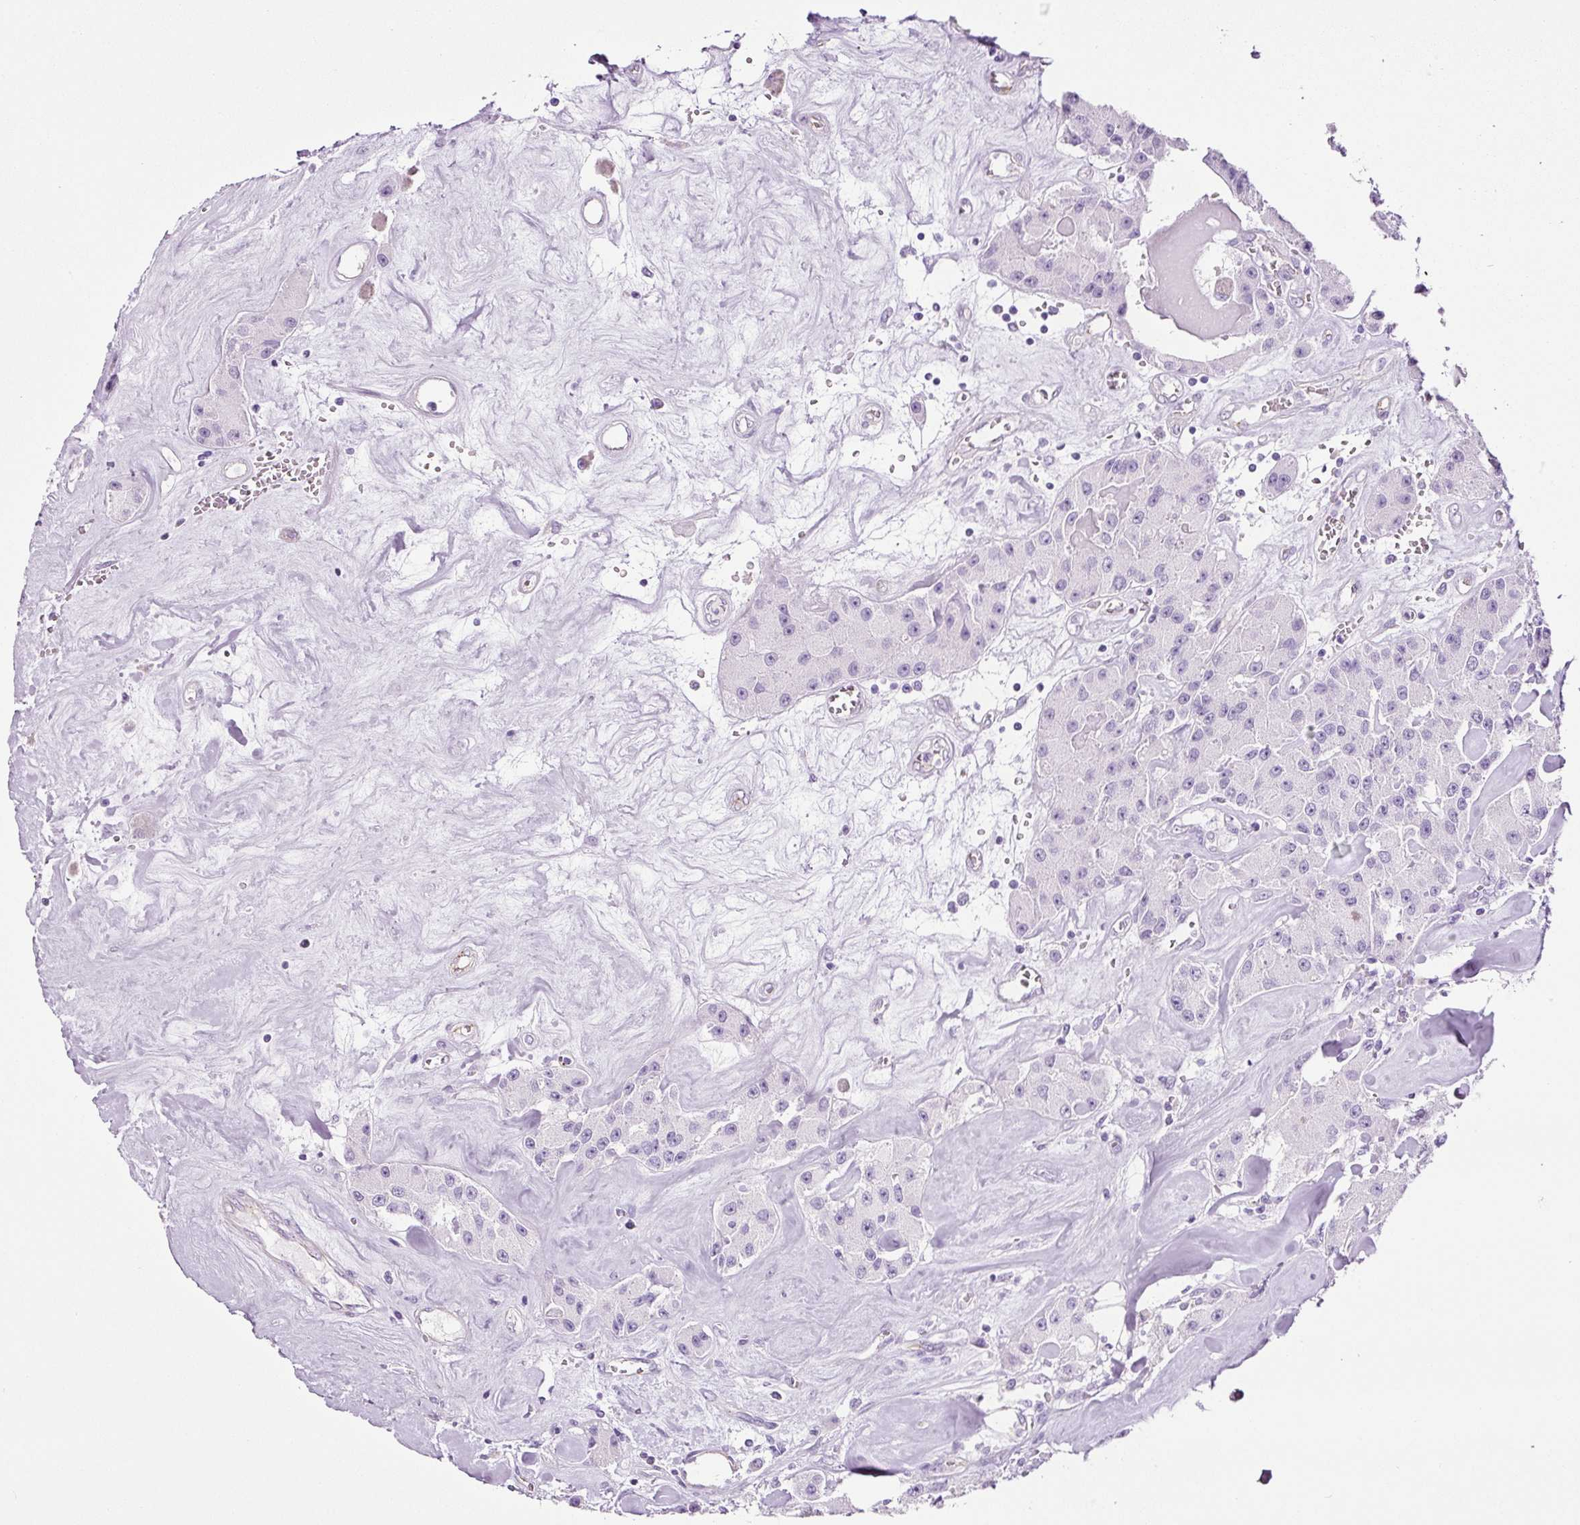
{"staining": {"intensity": "negative", "quantity": "none", "location": "none"}, "tissue": "carcinoid", "cell_type": "Tumor cells", "image_type": "cancer", "snomed": [{"axis": "morphology", "description": "Carcinoid, malignant, NOS"}, {"axis": "topography", "description": "Pancreas"}], "caption": "The IHC micrograph has no significant positivity in tumor cells of carcinoid tissue.", "gene": "ADSS1", "patient": {"sex": "male", "age": 41}}